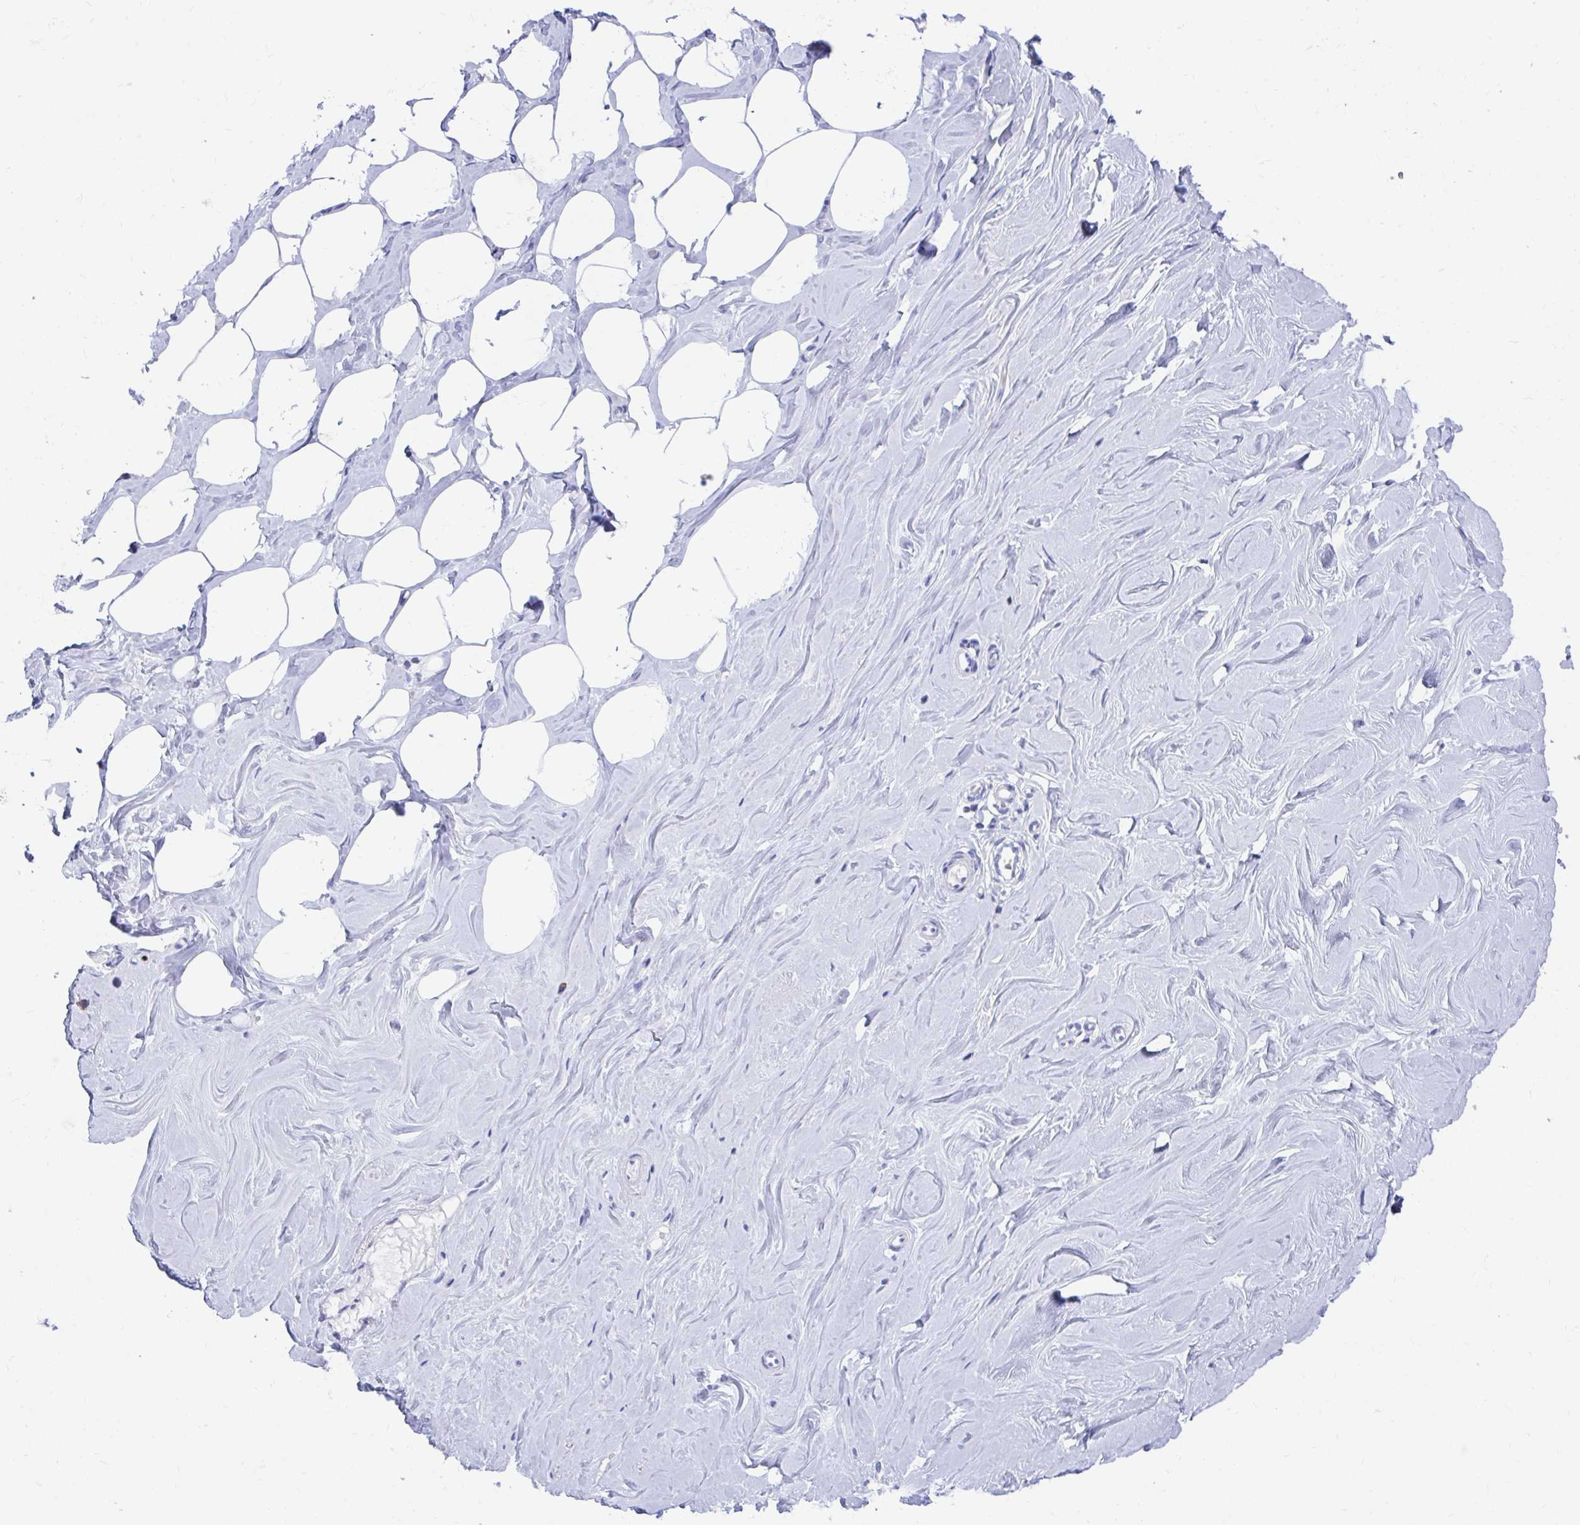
{"staining": {"intensity": "negative", "quantity": "none", "location": "none"}, "tissue": "breast", "cell_type": "Adipocytes", "image_type": "normal", "snomed": [{"axis": "morphology", "description": "Normal tissue, NOS"}, {"axis": "topography", "description": "Breast"}], "caption": "A high-resolution micrograph shows IHC staining of unremarkable breast, which displays no significant expression in adipocytes. (DAB immunohistochemistry with hematoxylin counter stain).", "gene": "RUNX3", "patient": {"sex": "female", "age": 27}}